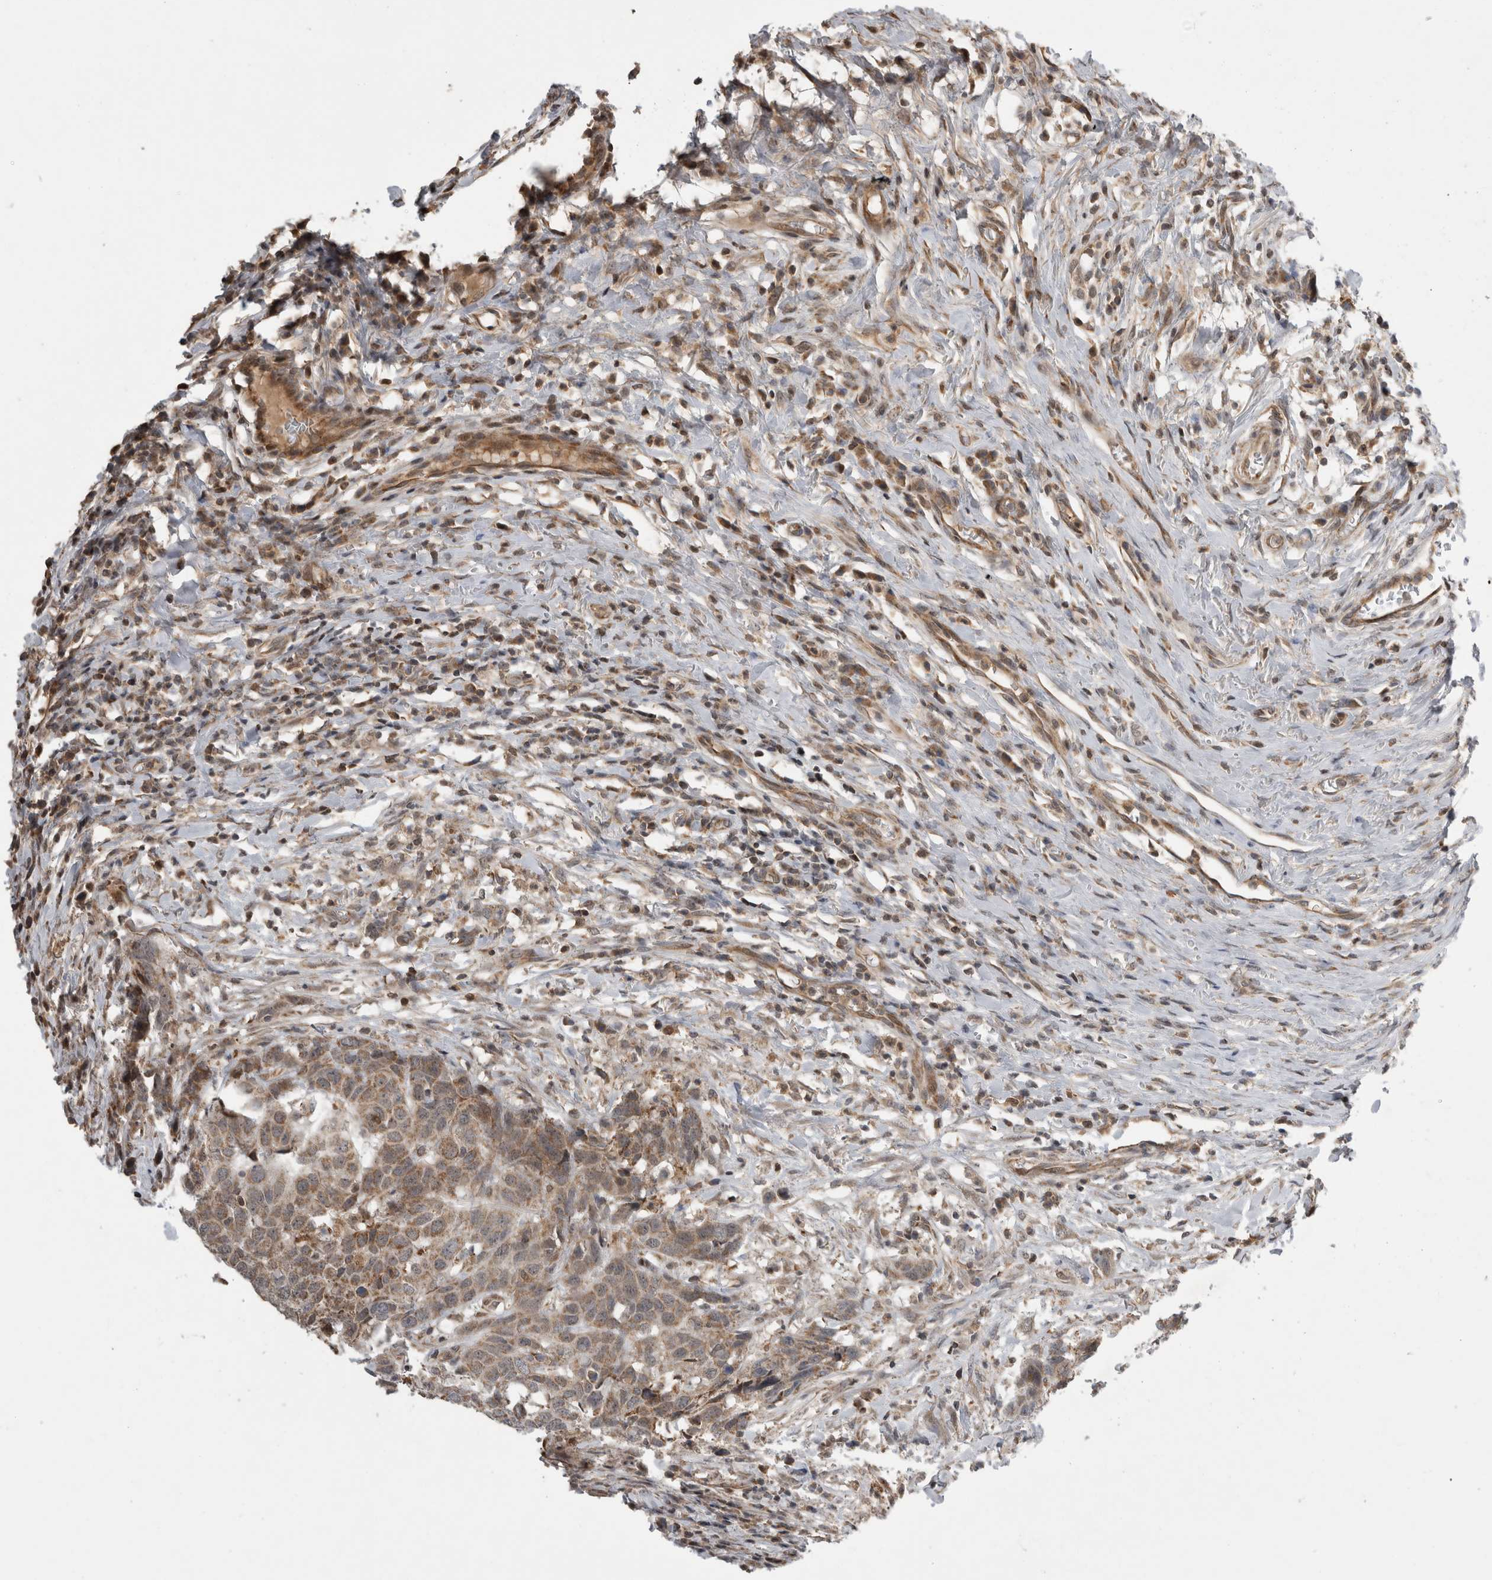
{"staining": {"intensity": "weak", "quantity": "25%-75%", "location": "cytoplasmic/membranous"}, "tissue": "head and neck cancer", "cell_type": "Tumor cells", "image_type": "cancer", "snomed": [{"axis": "morphology", "description": "Squamous cell carcinoma, NOS"}, {"axis": "topography", "description": "Head-Neck"}], "caption": "Immunohistochemical staining of head and neck squamous cell carcinoma shows low levels of weak cytoplasmic/membranous protein positivity in about 25%-75% of tumor cells.", "gene": "KCNIP1", "patient": {"sex": "male", "age": 66}}